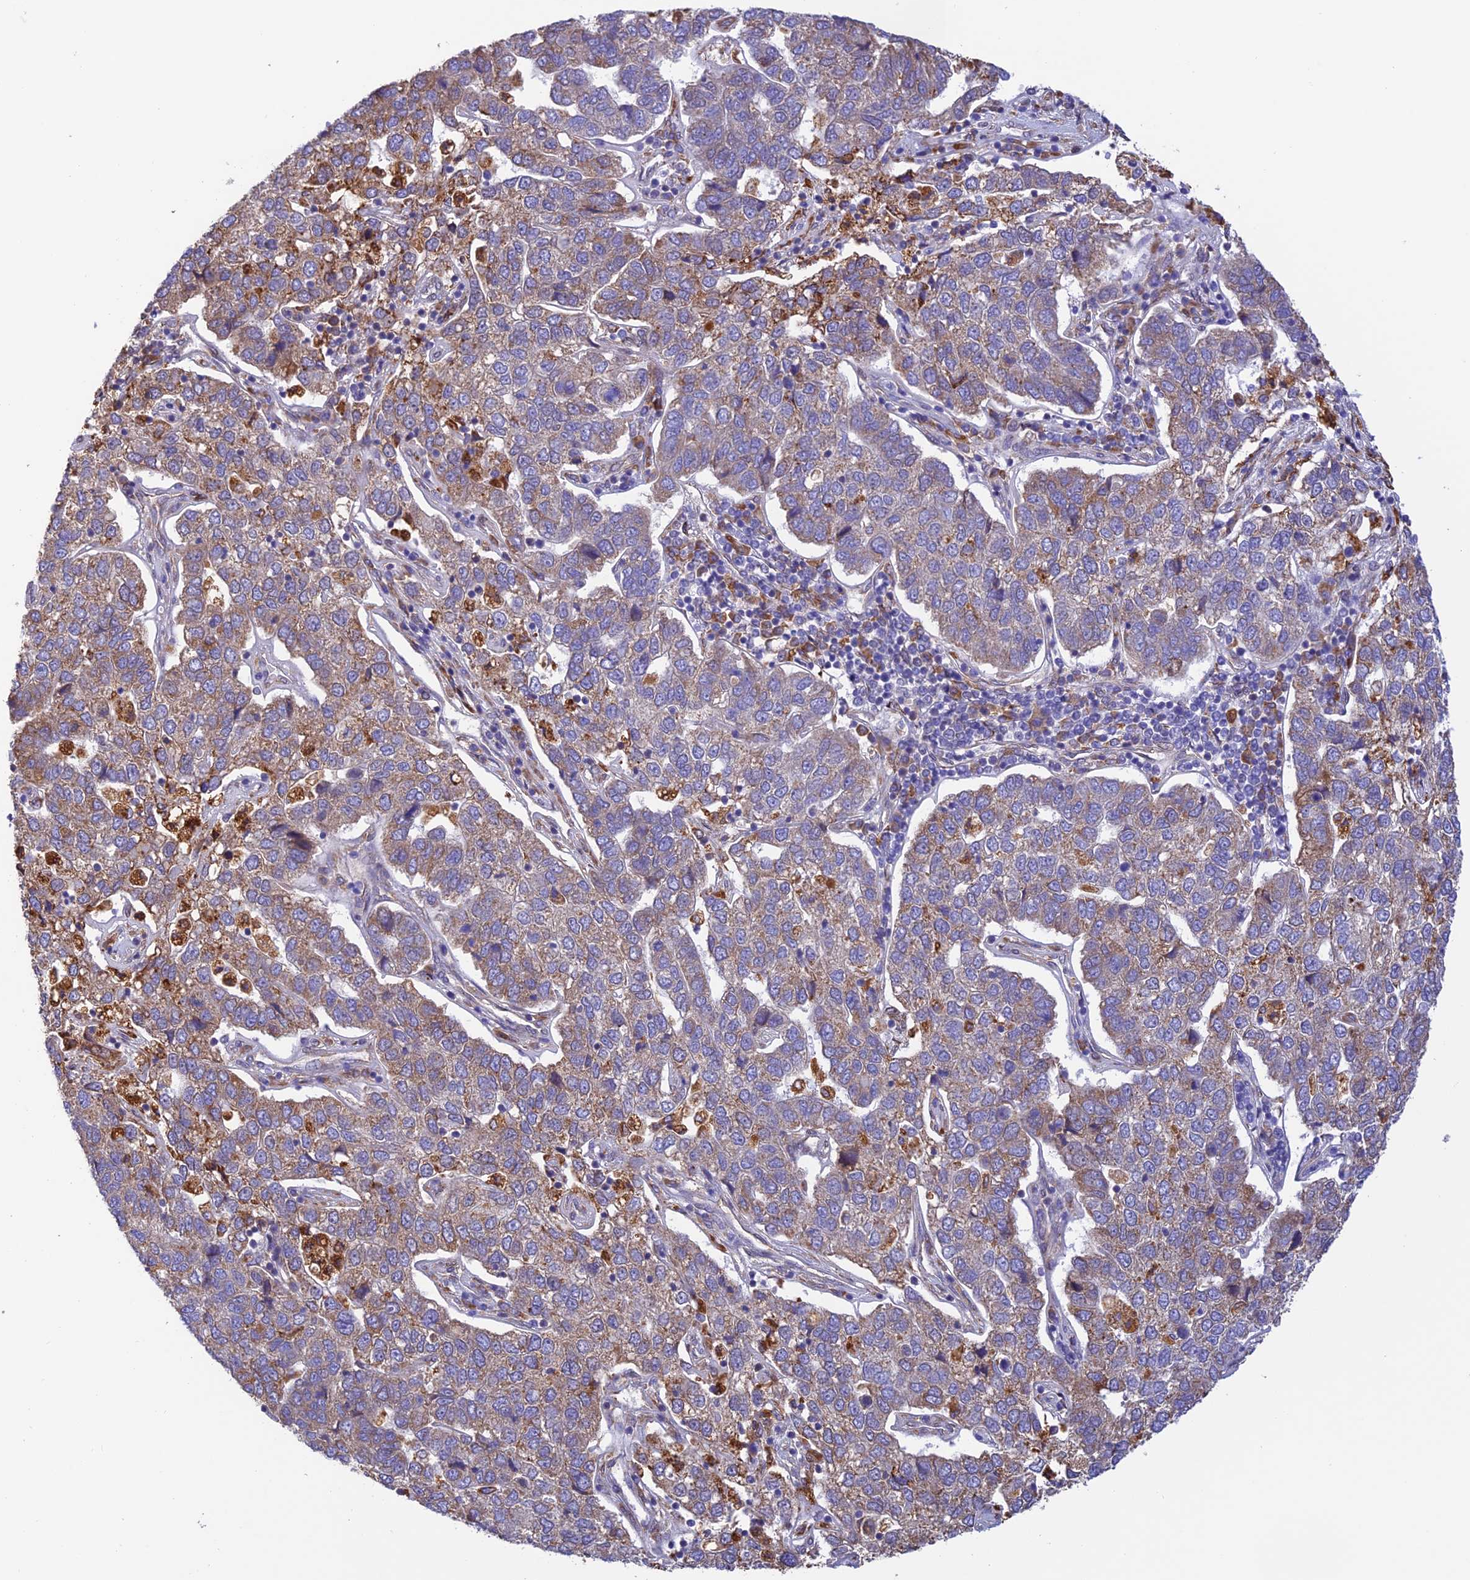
{"staining": {"intensity": "moderate", "quantity": ">75%", "location": "cytoplasmic/membranous"}, "tissue": "pancreatic cancer", "cell_type": "Tumor cells", "image_type": "cancer", "snomed": [{"axis": "morphology", "description": "Adenocarcinoma, NOS"}, {"axis": "topography", "description": "Pancreas"}], "caption": "IHC (DAB (3,3'-diaminobenzidine)) staining of adenocarcinoma (pancreatic) shows moderate cytoplasmic/membranous protein staining in approximately >75% of tumor cells. The protein of interest is shown in brown color, while the nuclei are stained blue.", "gene": "VKORC1", "patient": {"sex": "female", "age": 61}}